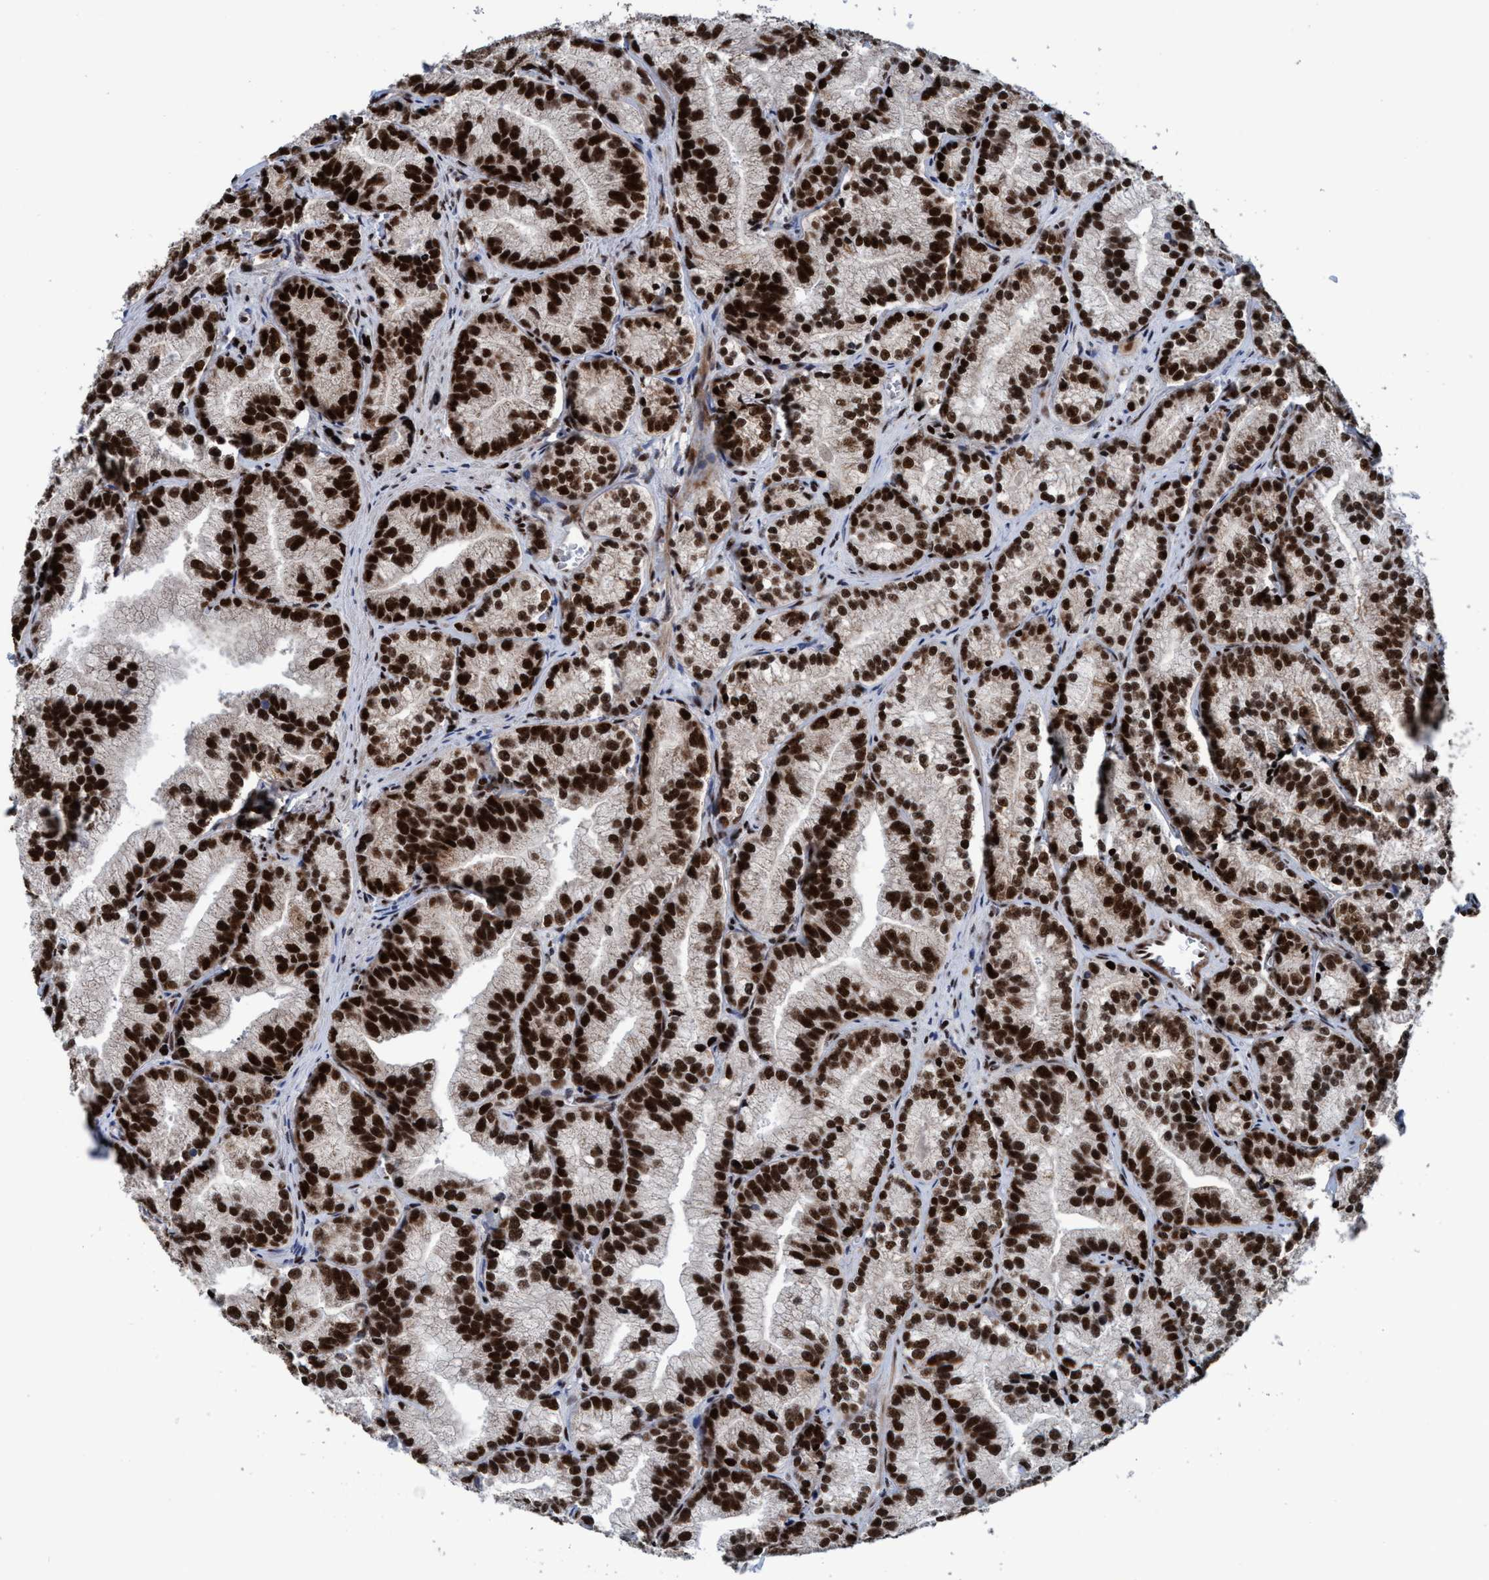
{"staining": {"intensity": "strong", "quantity": ">75%", "location": "cytoplasmic/membranous,nuclear"}, "tissue": "prostate cancer", "cell_type": "Tumor cells", "image_type": "cancer", "snomed": [{"axis": "morphology", "description": "Adenocarcinoma, Low grade"}, {"axis": "topography", "description": "Prostate"}], "caption": "High-power microscopy captured an IHC photomicrograph of prostate cancer, revealing strong cytoplasmic/membranous and nuclear staining in about >75% of tumor cells.", "gene": "TOPBP1", "patient": {"sex": "male", "age": 89}}